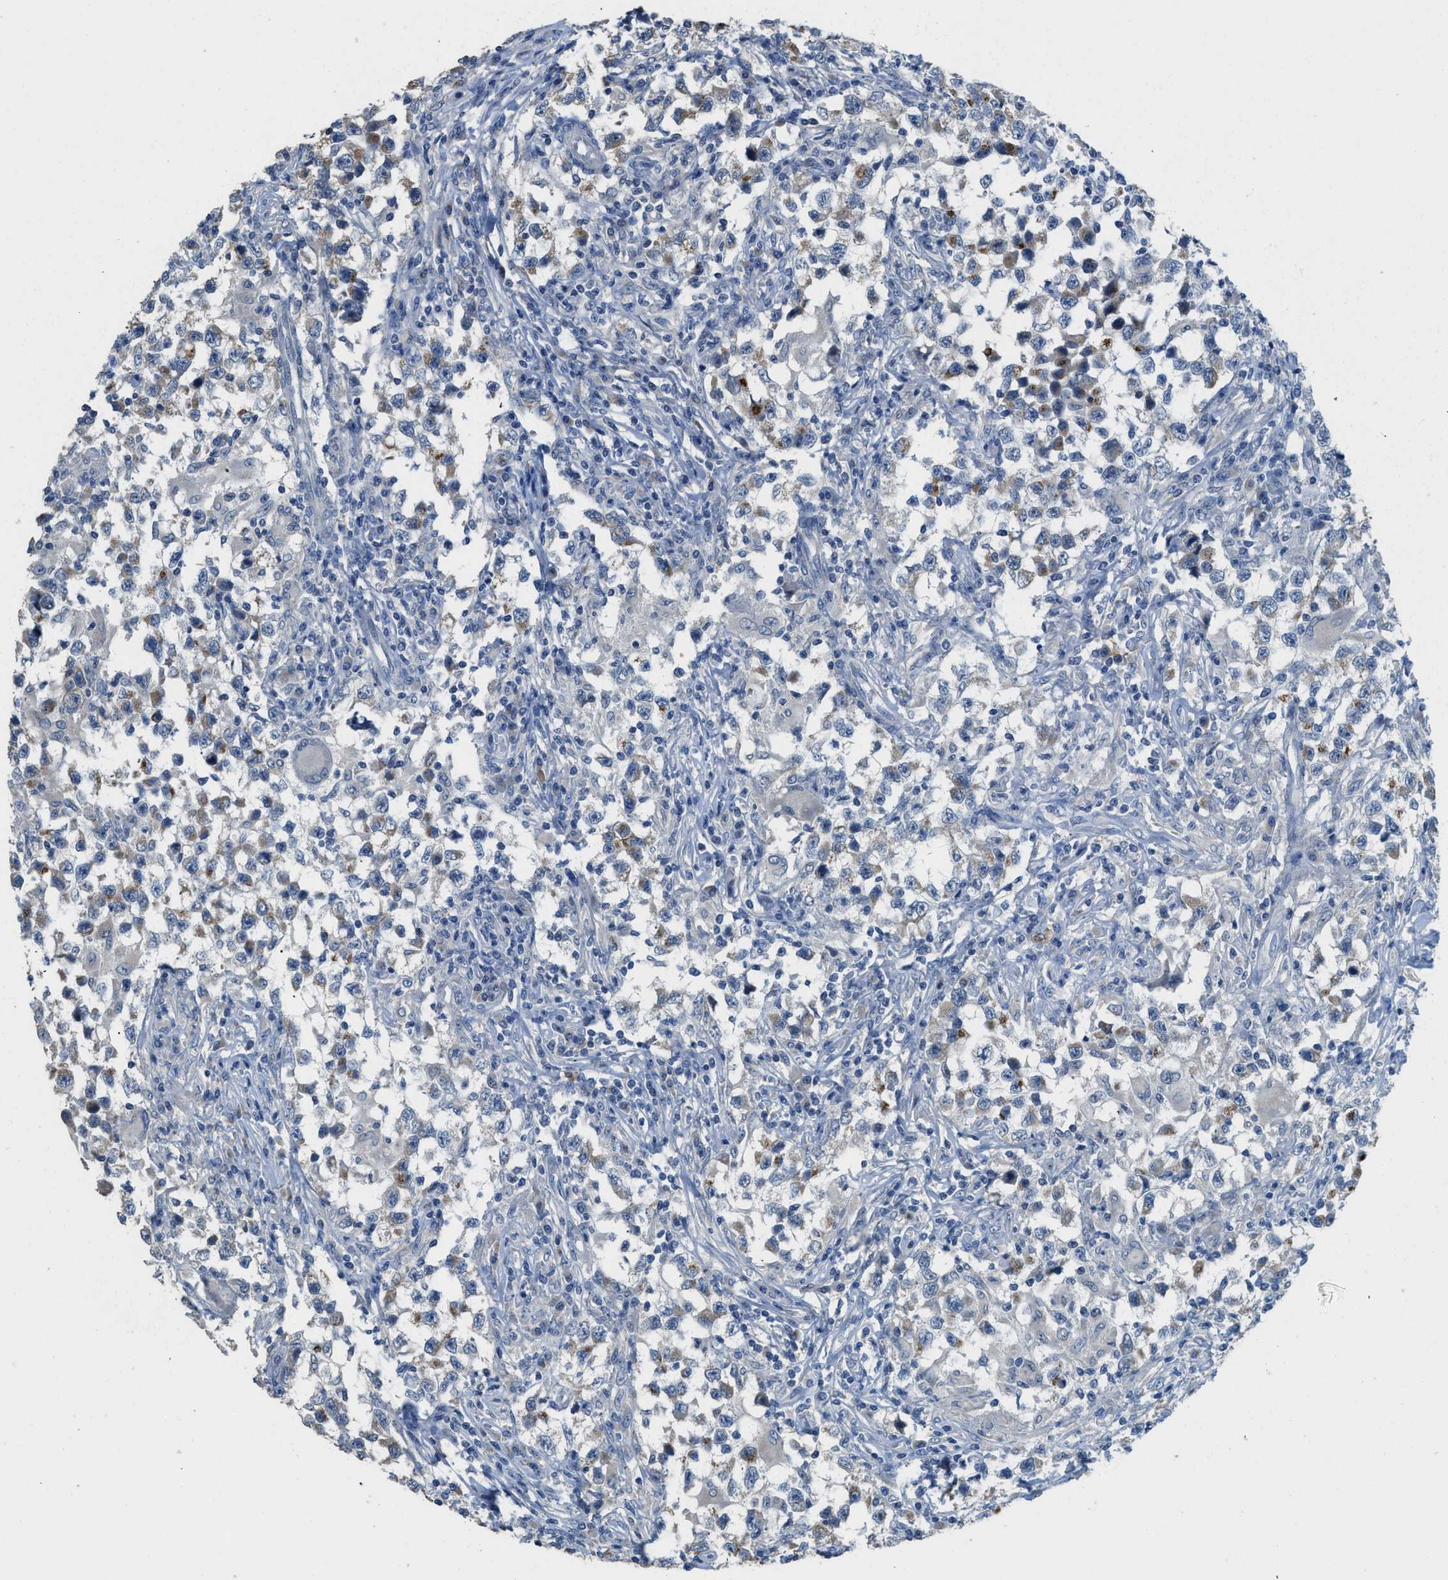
{"staining": {"intensity": "weak", "quantity": "<25%", "location": "cytoplasmic/membranous"}, "tissue": "testis cancer", "cell_type": "Tumor cells", "image_type": "cancer", "snomed": [{"axis": "morphology", "description": "Carcinoma, Embryonal, NOS"}, {"axis": "topography", "description": "Testis"}], "caption": "Immunohistochemistry (IHC) image of neoplastic tissue: testis embryonal carcinoma stained with DAB shows no significant protein positivity in tumor cells.", "gene": "TIMD4", "patient": {"sex": "male", "age": 21}}